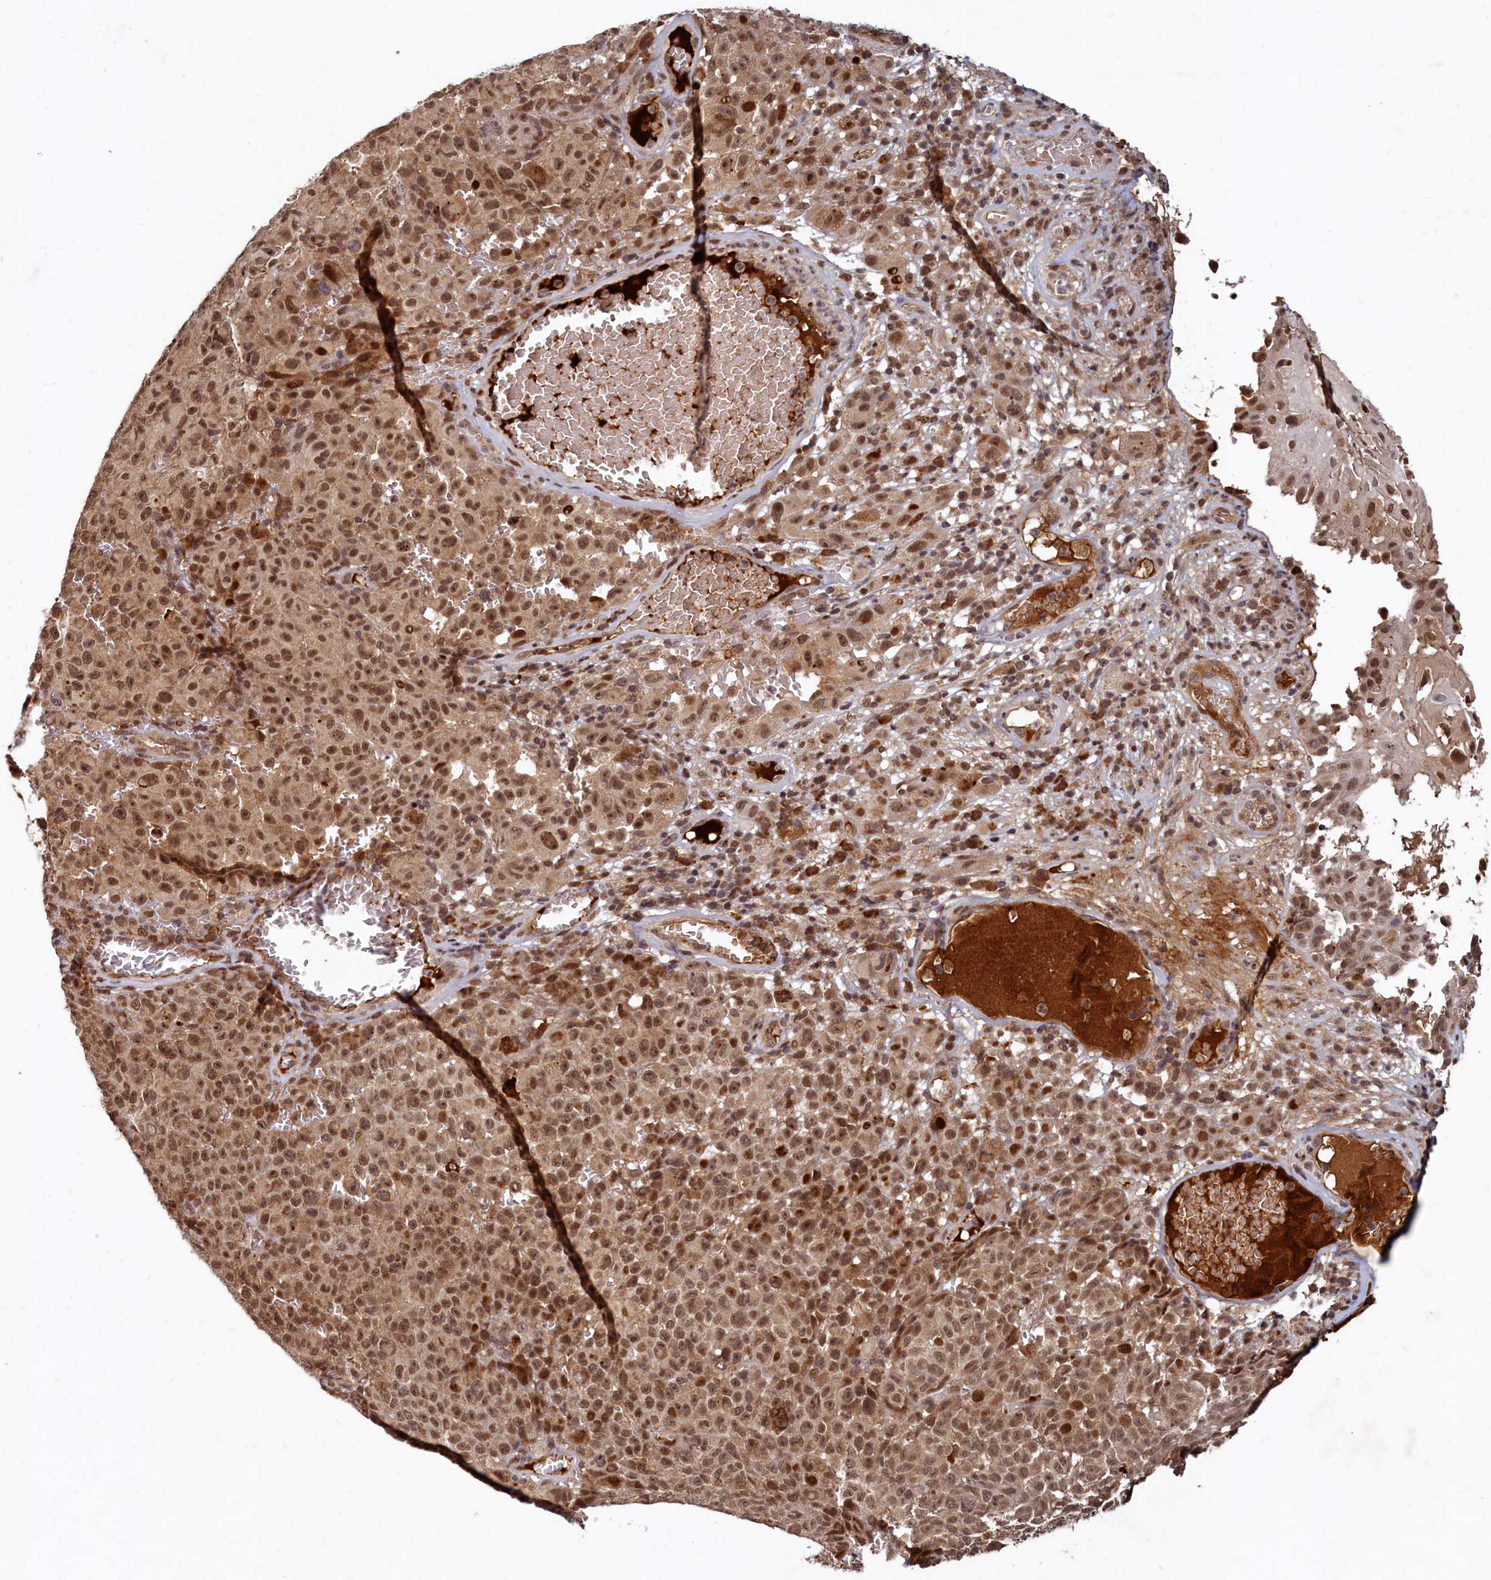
{"staining": {"intensity": "moderate", "quantity": ">75%", "location": "nuclear"}, "tissue": "melanoma", "cell_type": "Tumor cells", "image_type": "cancer", "snomed": [{"axis": "morphology", "description": "Malignant melanoma, NOS"}, {"axis": "topography", "description": "Skin"}], "caption": "Tumor cells display medium levels of moderate nuclear expression in approximately >75% of cells in human malignant melanoma. Using DAB (3,3'-diaminobenzidine) (brown) and hematoxylin (blue) stains, captured at high magnification using brightfield microscopy.", "gene": "TRAPPC4", "patient": {"sex": "female", "age": 82}}